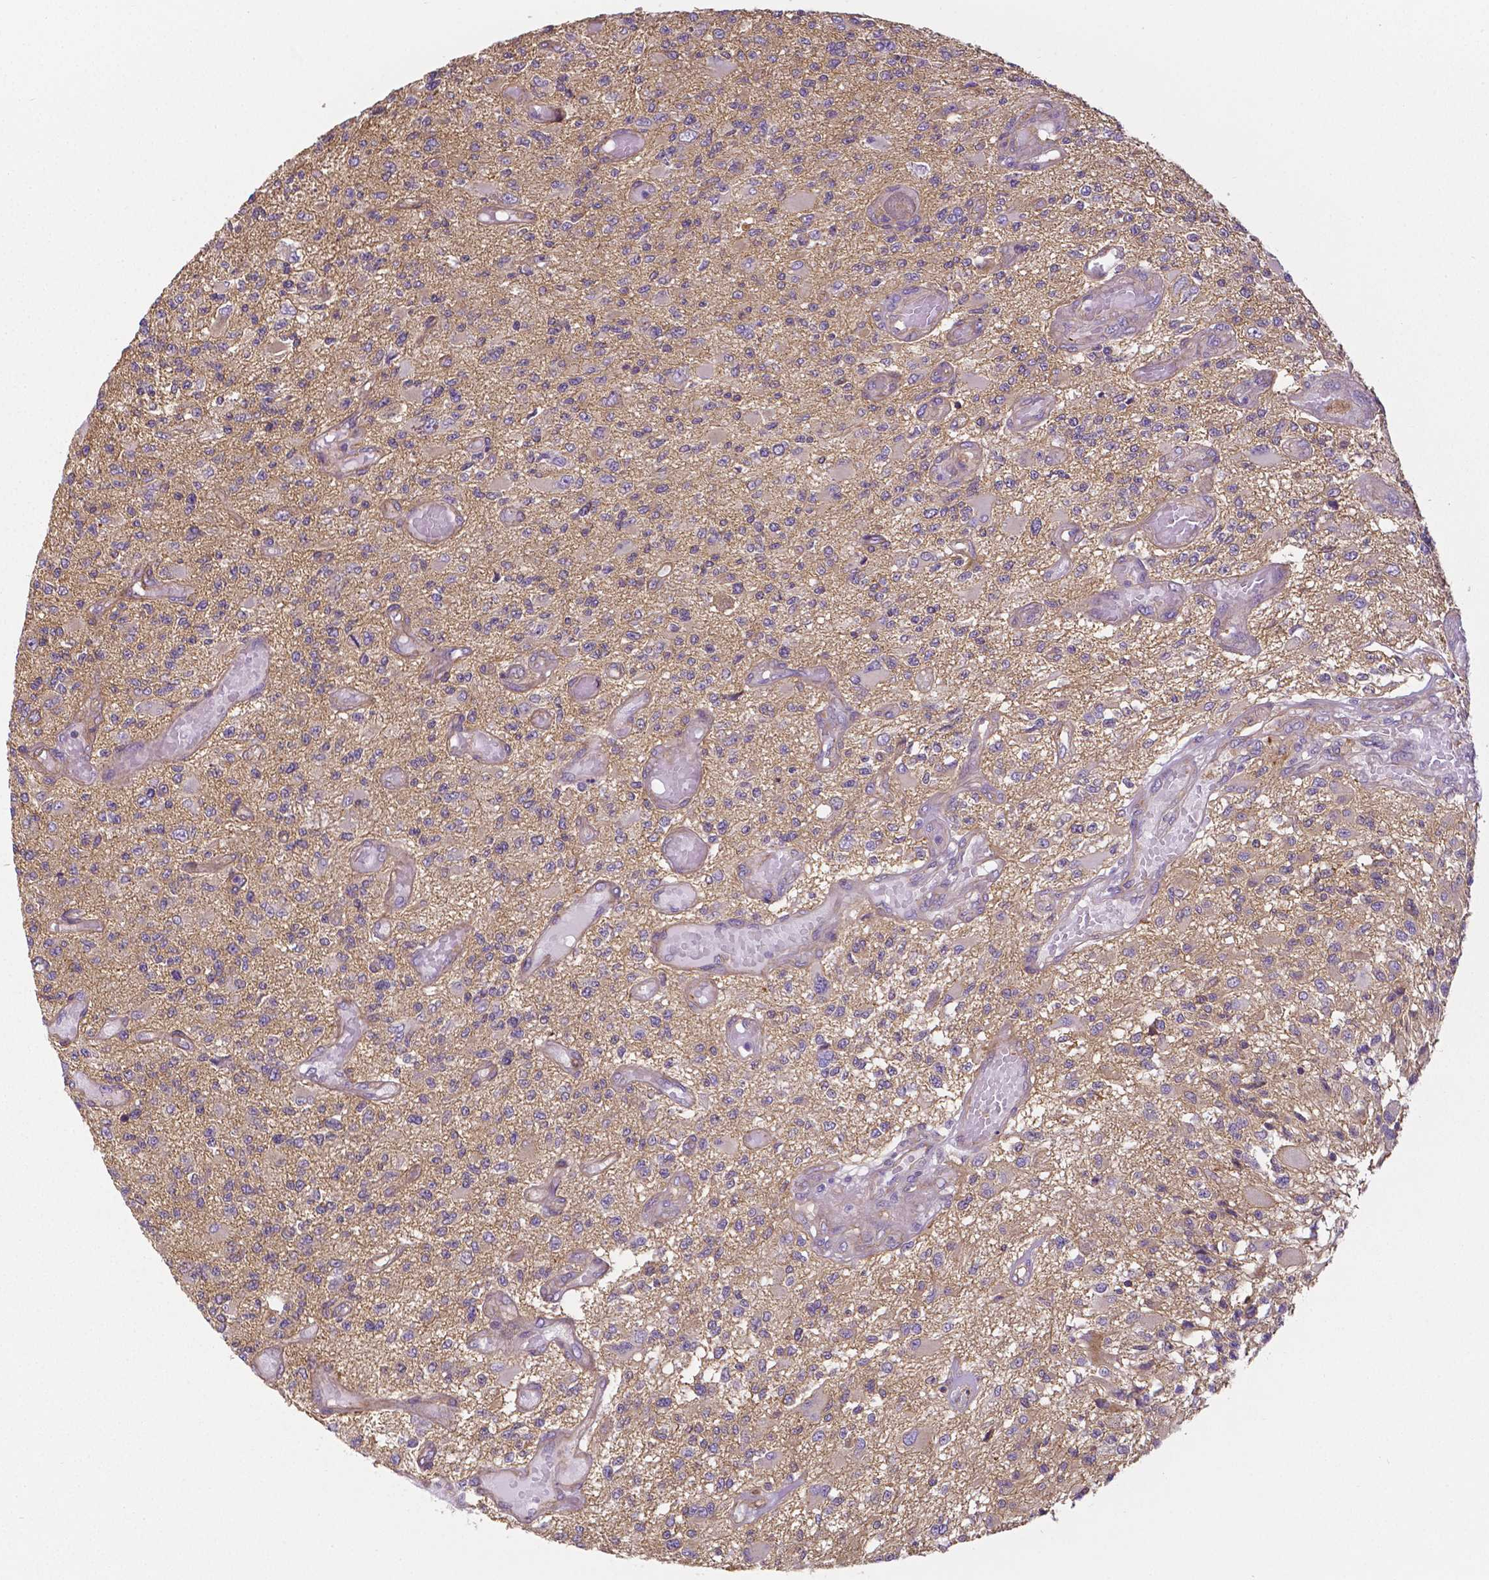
{"staining": {"intensity": "negative", "quantity": "none", "location": "none"}, "tissue": "glioma", "cell_type": "Tumor cells", "image_type": "cancer", "snomed": [{"axis": "morphology", "description": "Glioma, malignant, High grade"}, {"axis": "topography", "description": "Brain"}], "caption": "DAB (3,3'-diaminobenzidine) immunohistochemical staining of human malignant high-grade glioma shows no significant staining in tumor cells. (DAB (3,3'-diaminobenzidine) immunohistochemistry visualized using brightfield microscopy, high magnification).", "gene": "CRMP1", "patient": {"sex": "female", "age": 63}}